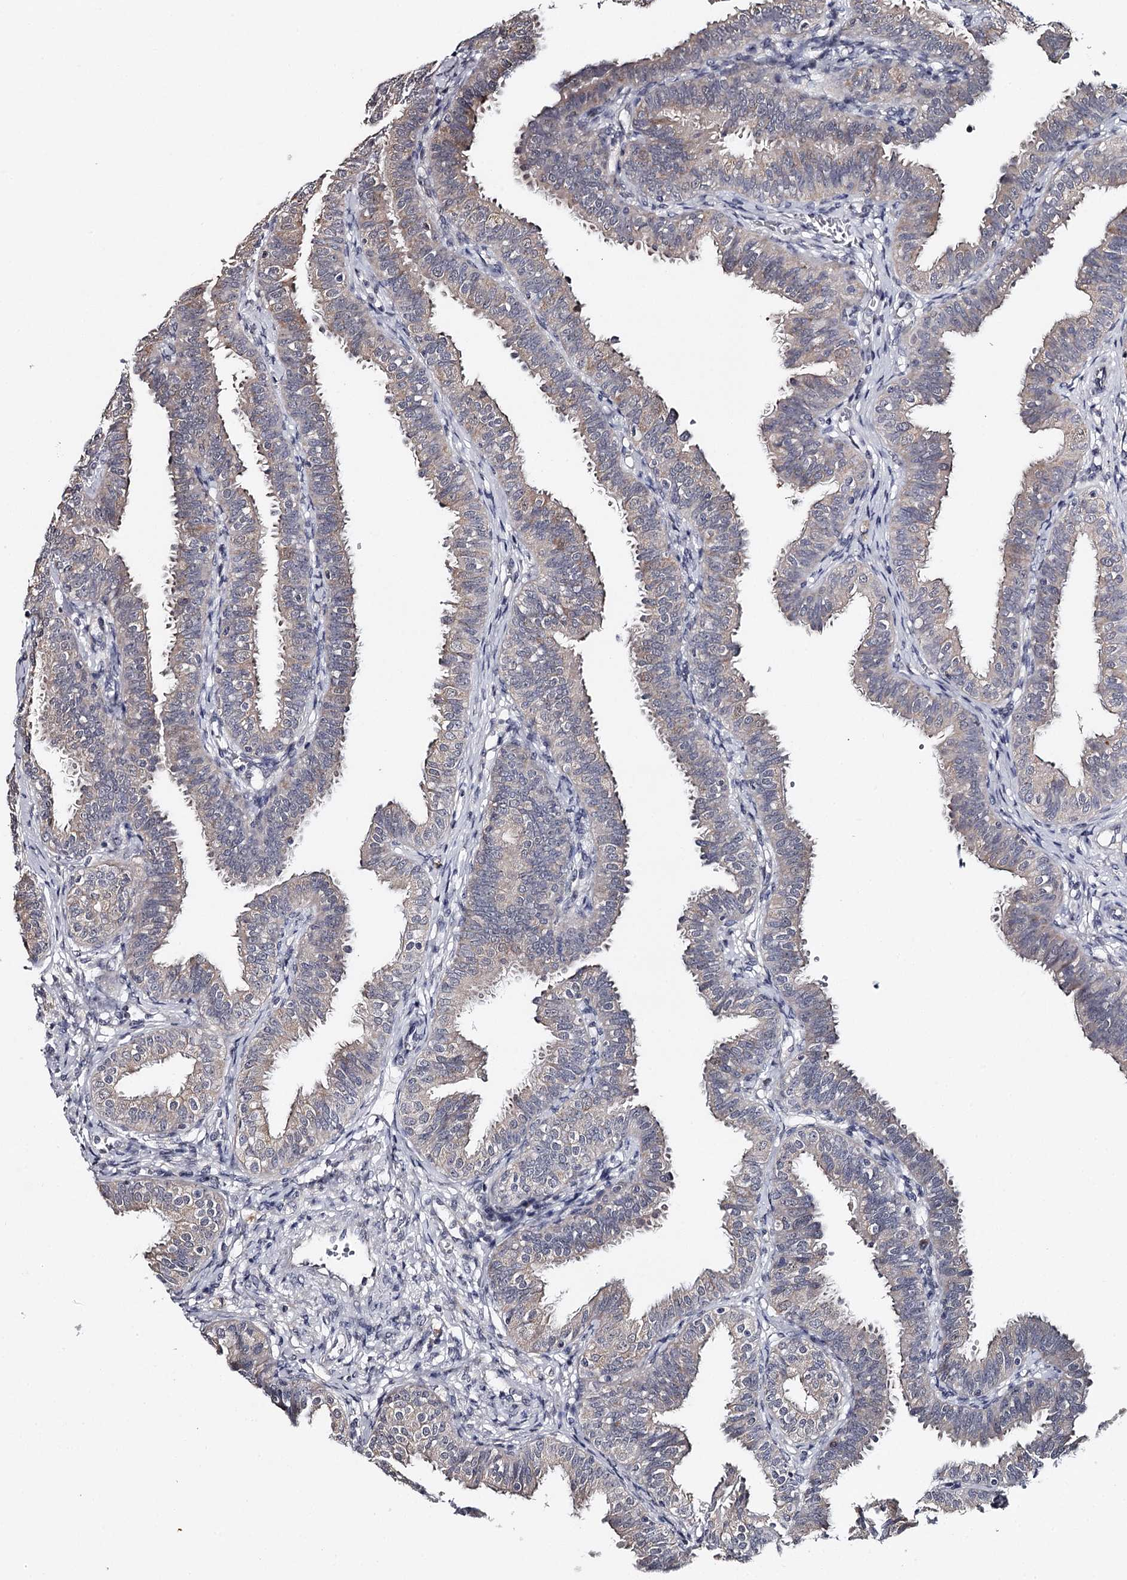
{"staining": {"intensity": "negative", "quantity": "none", "location": "none"}, "tissue": "fallopian tube", "cell_type": "Glandular cells", "image_type": "normal", "snomed": [{"axis": "morphology", "description": "Normal tissue, NOS"}, {"axis": "topography", "description": "Fallopian tube"}], "caption": "High magnification brightfield microscopy of unremarkable fallopian tube stained with DAB (brown) and counterstained with hematoxylin (blue): glandular cells show no significant staining. (Stains: DAB IHC with hematoxylin counter stain, Microscopy: brightfield microscopy at high magnification).", "gene": "GTSF1", "patient": {"sex": "female", "age": 35}}